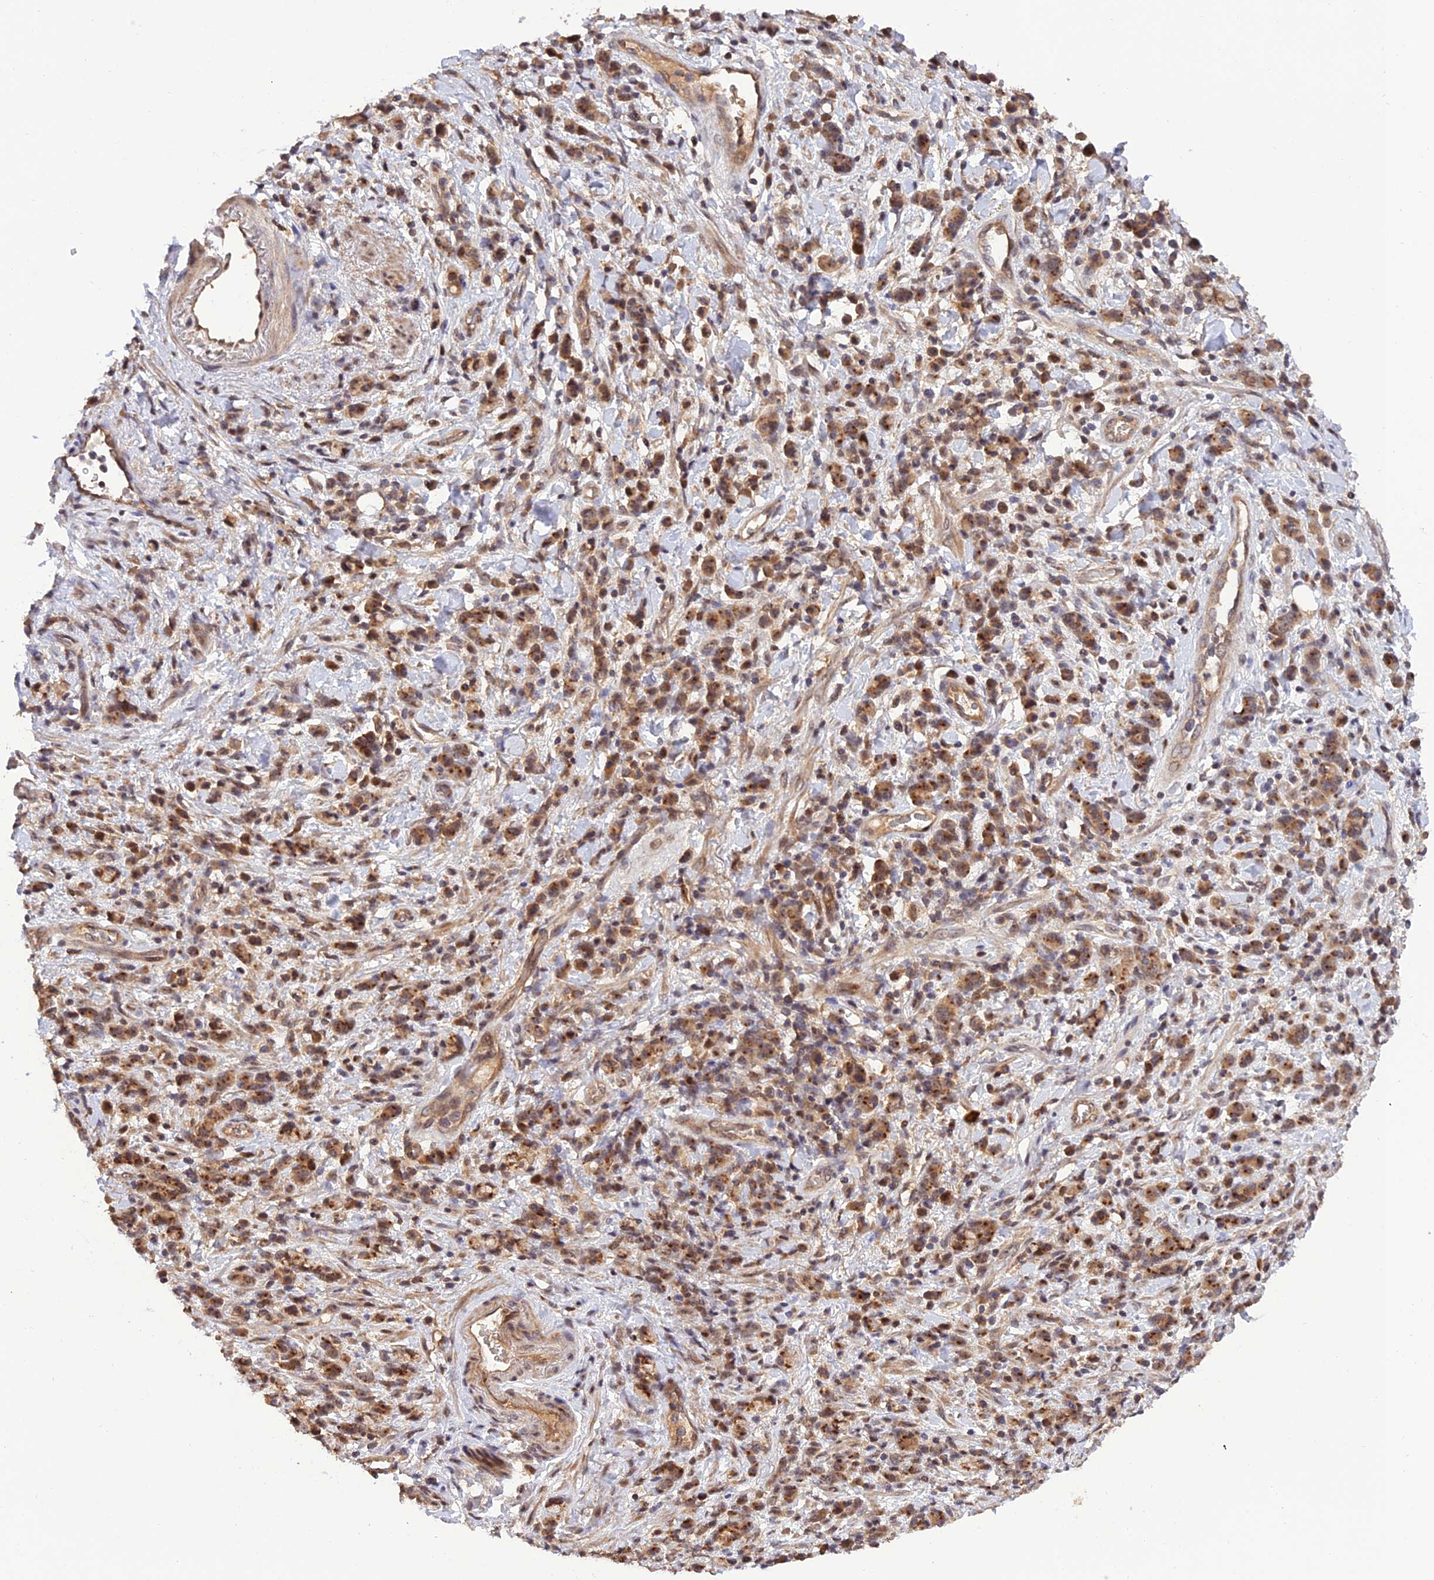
{"staining": {"intensity": "moderate", "quantity": ">75%", "location": "cytoplasmic/membranous,nuclear"}, "tissue": "stomach cancer", "cell_type": "Tumor cells", "image_type": "cancer", "snomed": [{"axis": "morphology", "description": "Adenocarcinoma, NOS"}, {"axis": "topography", "description": "Stomach"}], "caption": "A brown stain highlights moderate cytoplasmic/membranous and nuclear staining of a protein in human stomach adenocarcinoma tumor cells.", "gene": "REV1", "patient": {"sex": "male", "age": 77}}